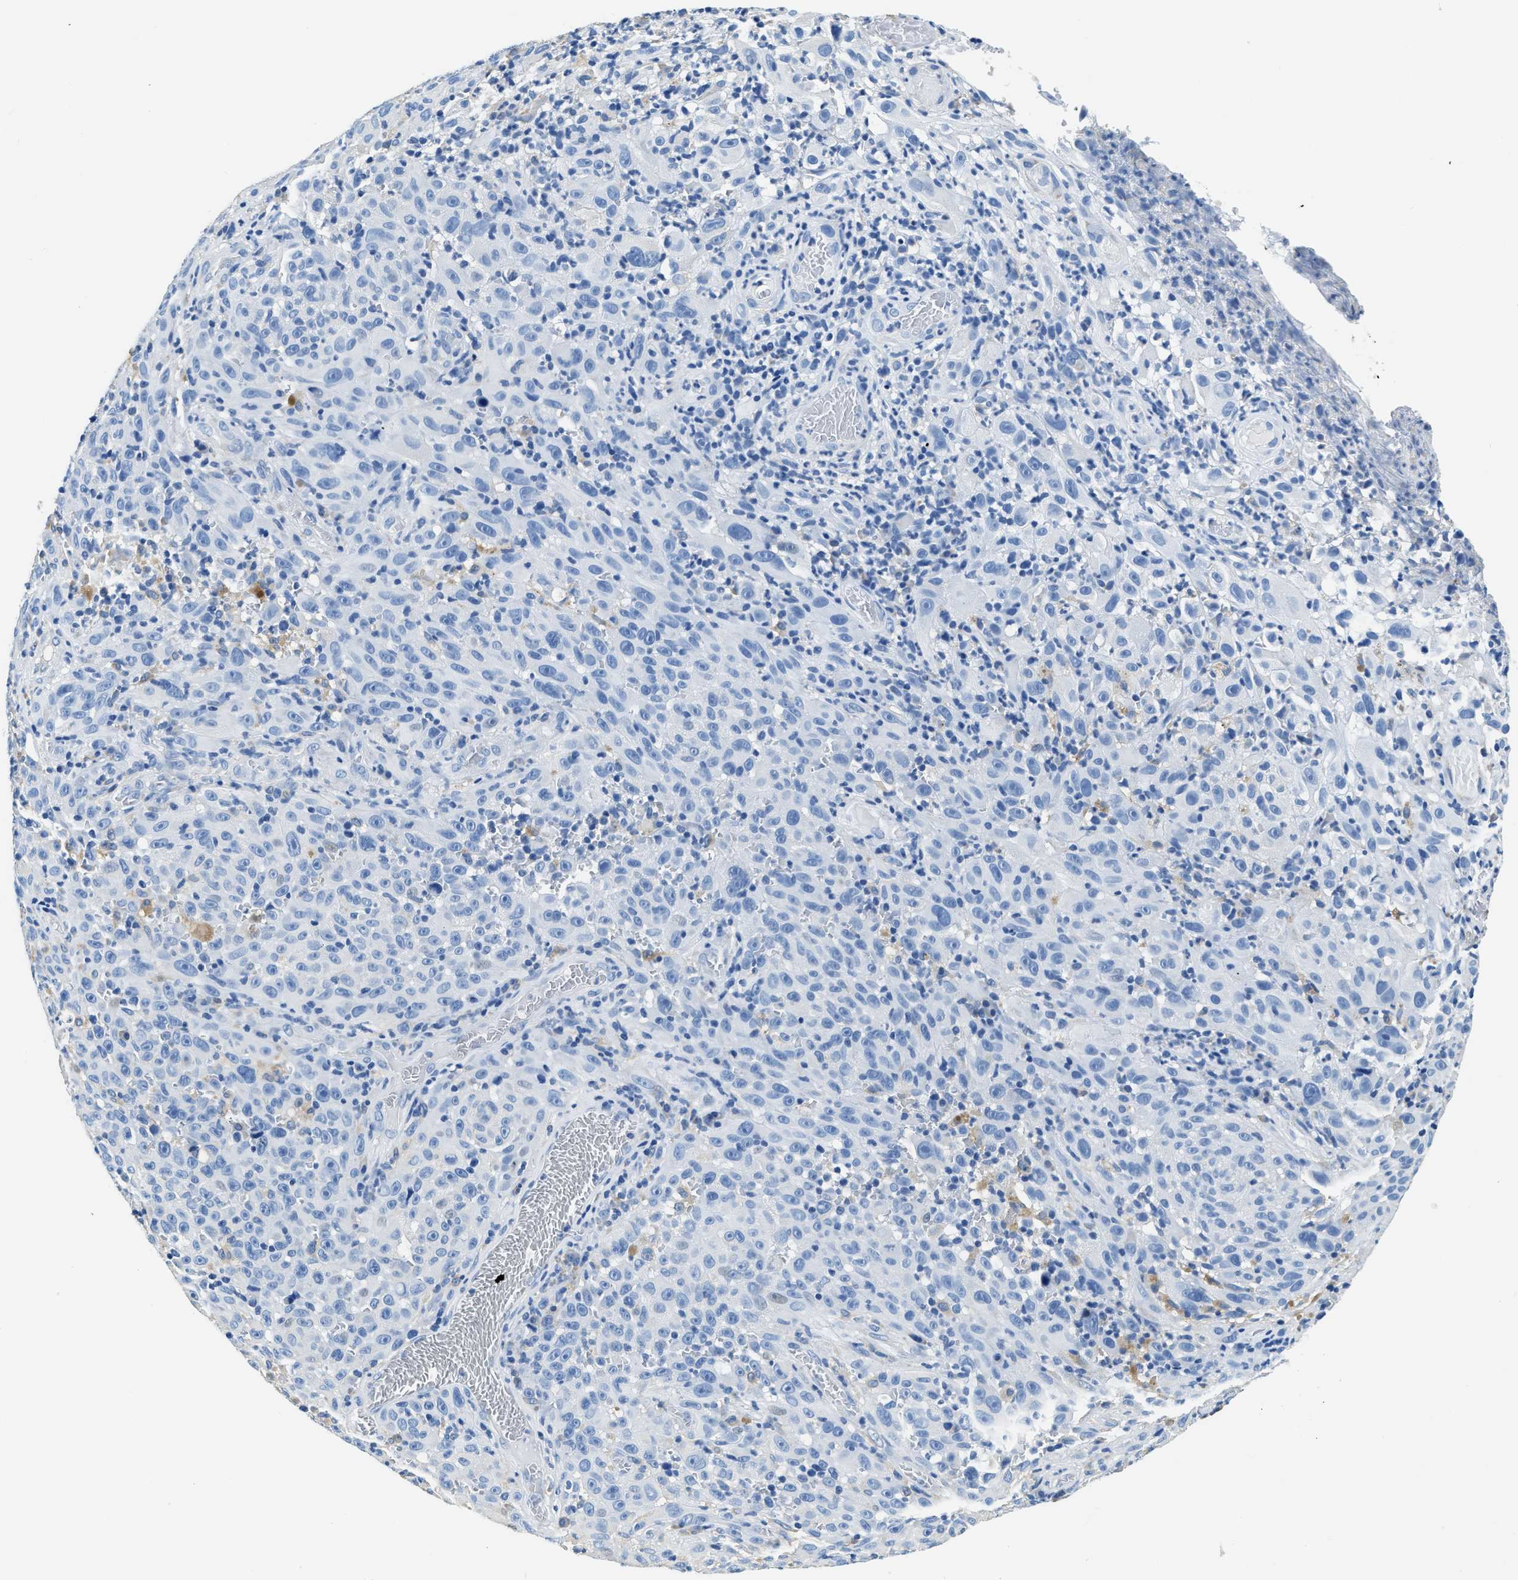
{"staining": {"intensity": "negative", "quantity": "none", "location": "none"}, "tissue": "melanoma", "cell_type": "Tumor cells", "image_type": "cancer", "snomed": [{"axis": "morphology", "description": "Malignant melanoma, NOS"}, {"axis": "topography", "description": "Skin"}], "caption": "Human malignant melanoma stained for a protein using immunohistochemistry exhibits no expression in tumor cells.", "gene": "ZDHHC13", "patient": {"sex": "female", "age": 82}}